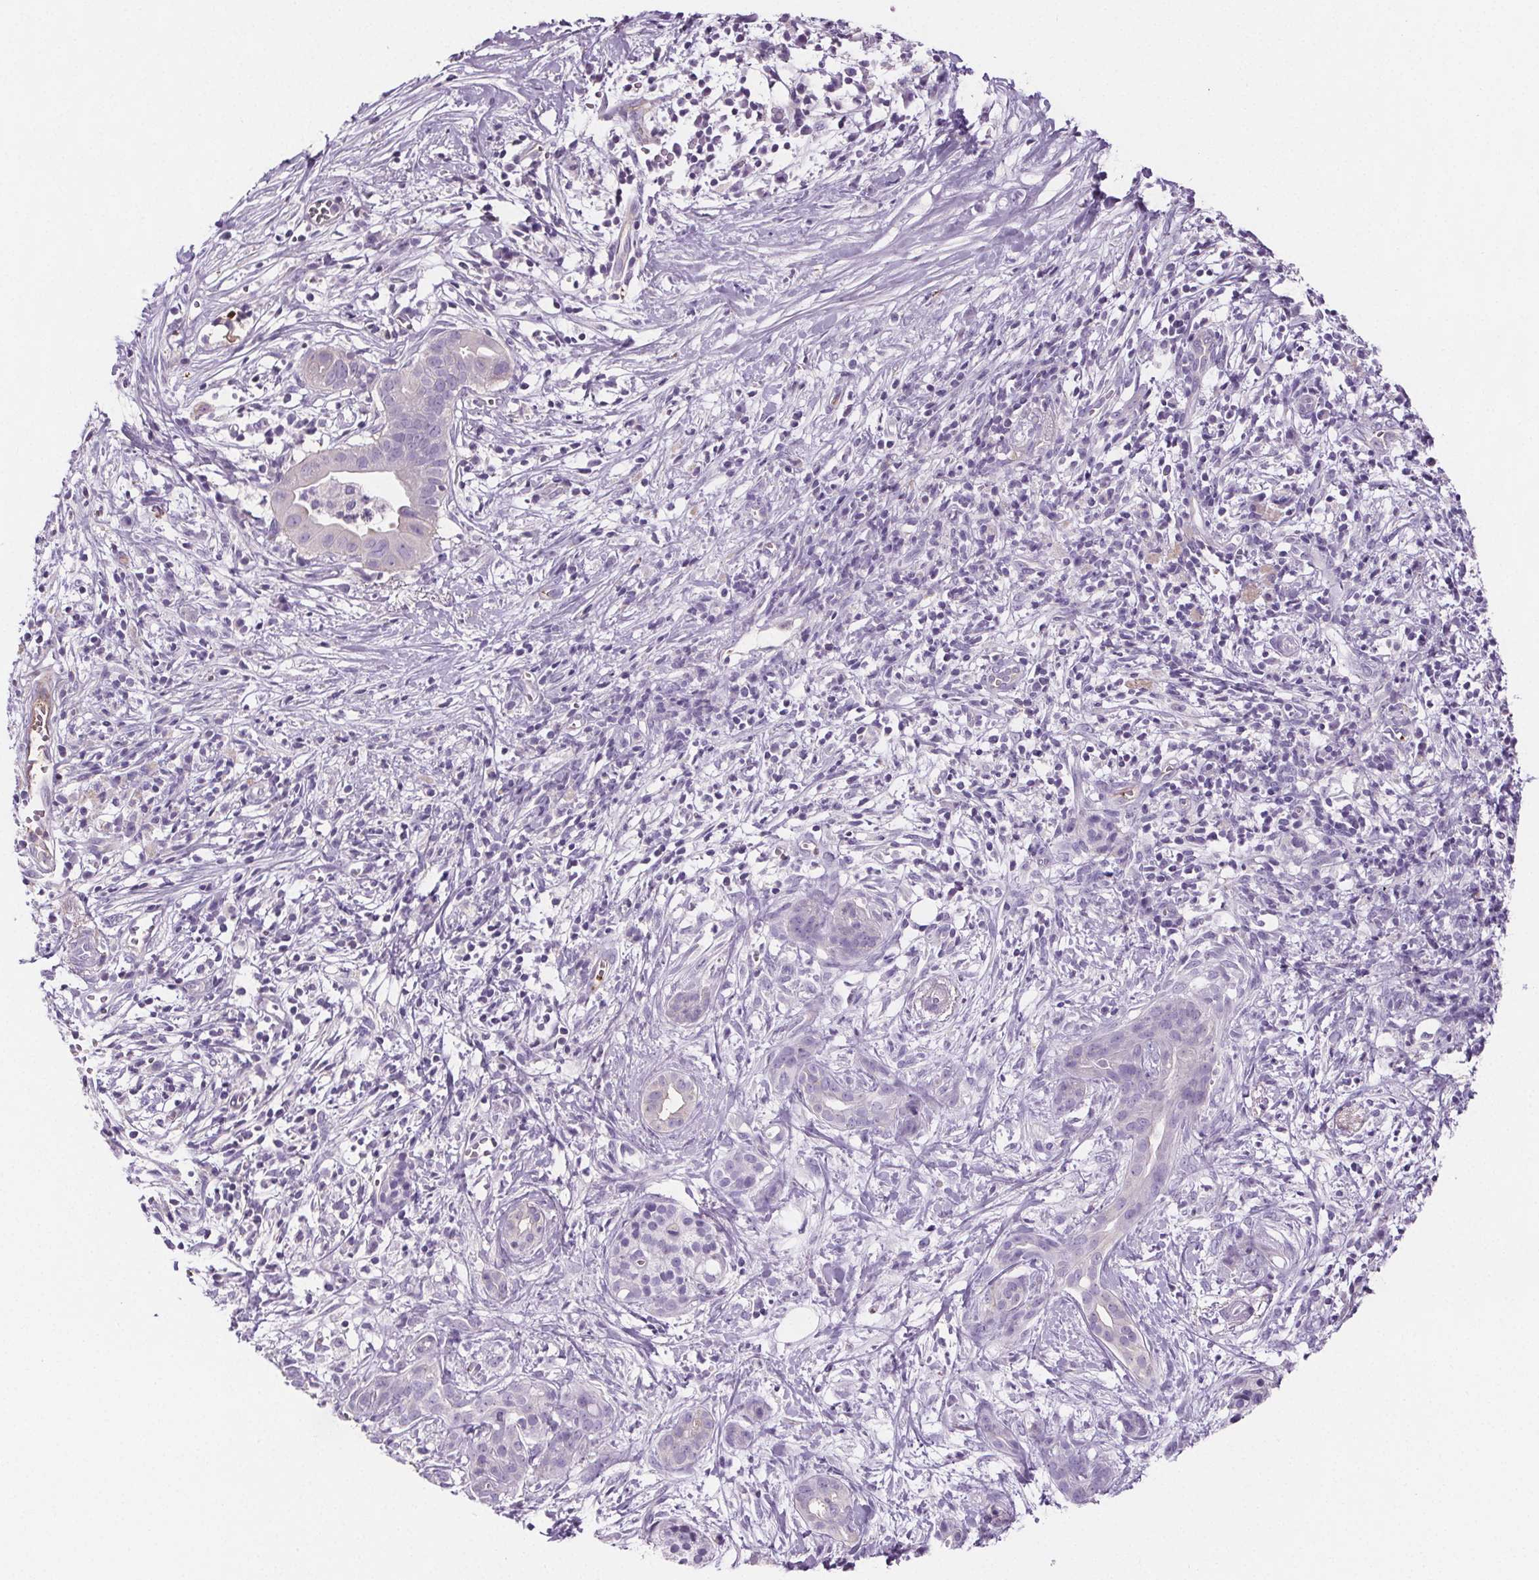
{"staining": {"intensity": "negative", "quantity": "none", "location": "none"}, "tissue": "pancreatic cancer", "cell_type": "Tumor cells", "image_type": "cancer", "snomed": [{"axis": "morphology", "description": "Adenocarcinoma, NOS"}, {"axis": "topography", "description": "Pancreas"}], "caption": "Tumor cells are negative for brown protein staining in pancreatic cancer (adenocarcinoma).", "gene": "CD5L", "patient": {"sex": "male", "age": 61}}